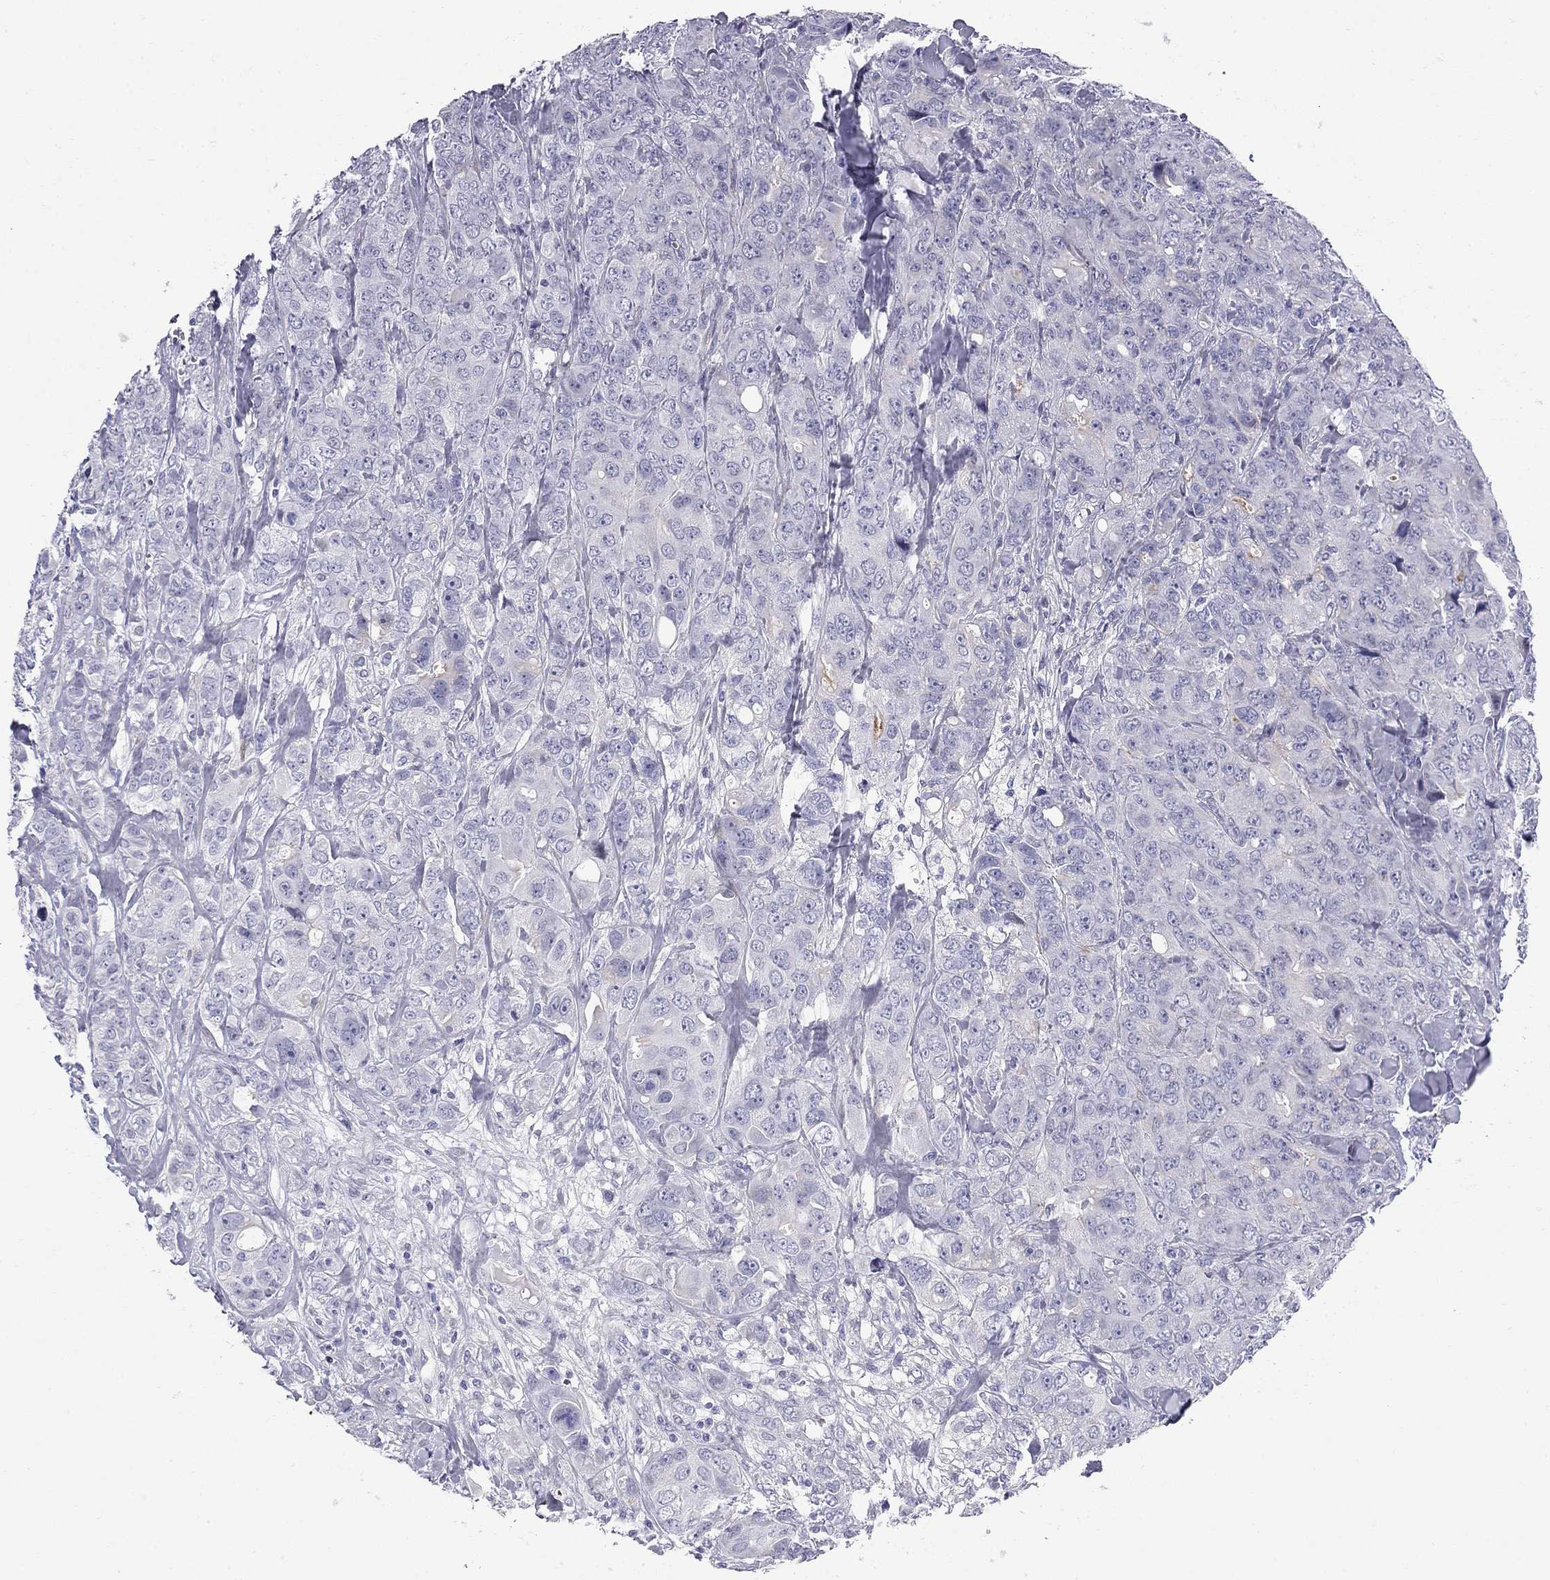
{"staining": {"intensity": "negative", "quantity": "none", "location": "none"}, "tissue": "breast cancer", "cell_type": "Tumor cells", "image_type": "cancer", "snomed": [{"axis": "morphology", "description": "Duct carcinoma"}, {"axis": "topography", "description": "Breast"}], "caption": "Tumor cells show no significant protein expression in breast cancer (infiltrating ductal carcinoma). The staining was performed using DAB to visualize the protein expression in brown, while the nuclei were stained in blue with hematoxylin (Magnification: 20x).", "gene": "C8orf88", "patient": {"sex": "female", "age": 43}}